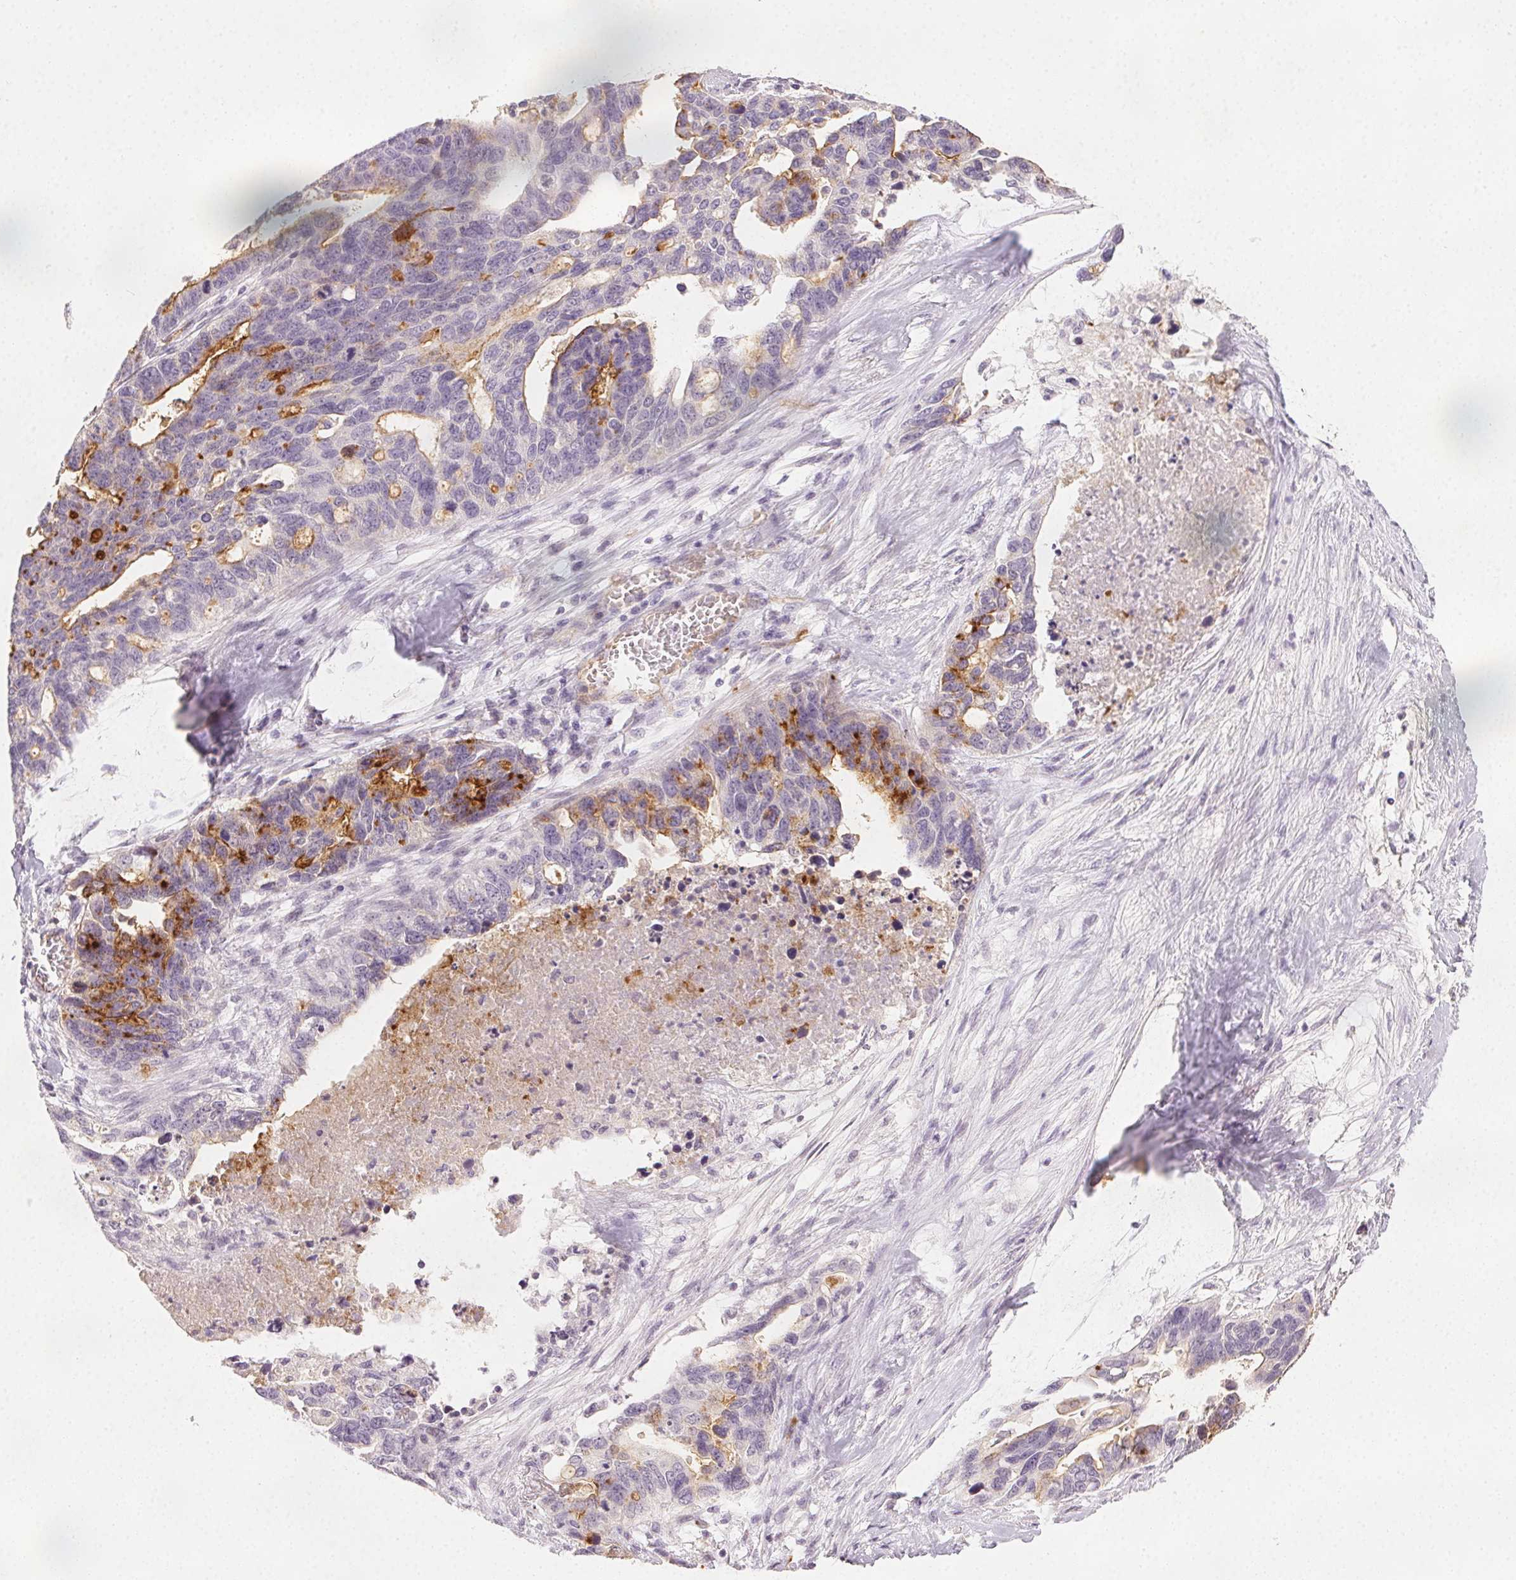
{"staining": {"intensity": "moderate", "quantity": "<25%", "location": "cytoplasmic/membranous"}, "tissue": "ovarian cancer", "cell_type": "Tumor cells", "image_type": "cancer", "snomed": [{"axis": "morphology", "description": "Cystadenocarcinoma, serous, NOS"}, {"axis": "topography", "description": "Ovary"}], "caption": "Tumor cells reveal moderate cytoplasmic/membranous expression in about <25% of cells in ovarian cancer (serous cystadenocarcinoma). Nuclei are stained in blue.", "gene": "PODXL", "patient": {"sex": "female", "age": 69}}